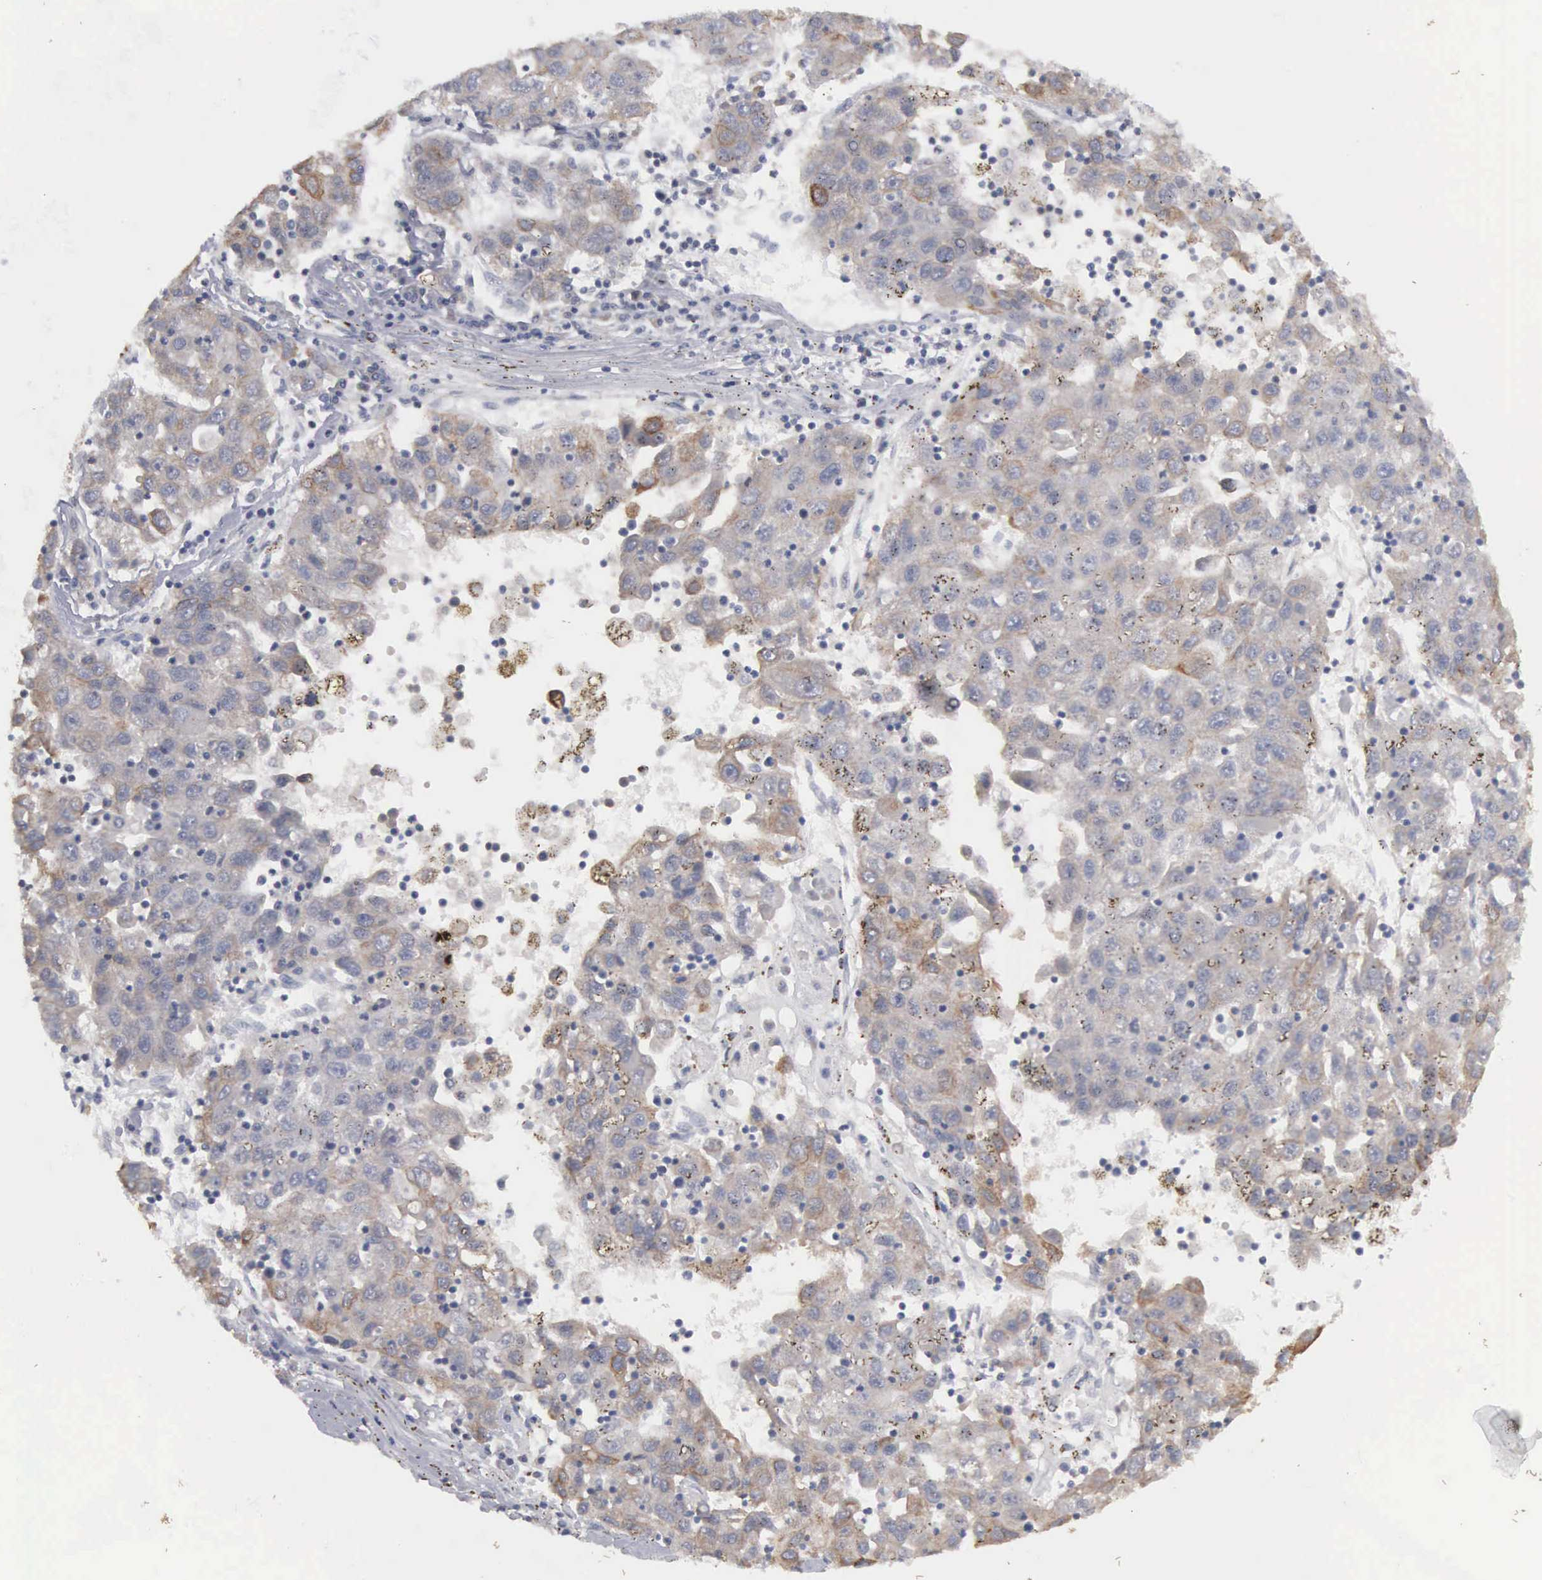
{"staining": {"intensity": "weak", "quantity": "<25%", "location": "cytoplasmic/membranous"}, "tissue": "liver cancer", "cell_type": "Tumor cells", "image_type": "cancer", "snomed": [{"axis": "morphology", "description": "Carcinoma, Hepatocellular, NOS"}, {"axis": "topography", "description": "Liver"}], "caption": "Immunohistochemistry (IHC) micrograph of liver cancer (hepatocellular carcinoma) stained for a protein (brown), which shows no expression in tumor cells.", "gene": "WDR89", "patient": {"sex": "male", "age": 49}}